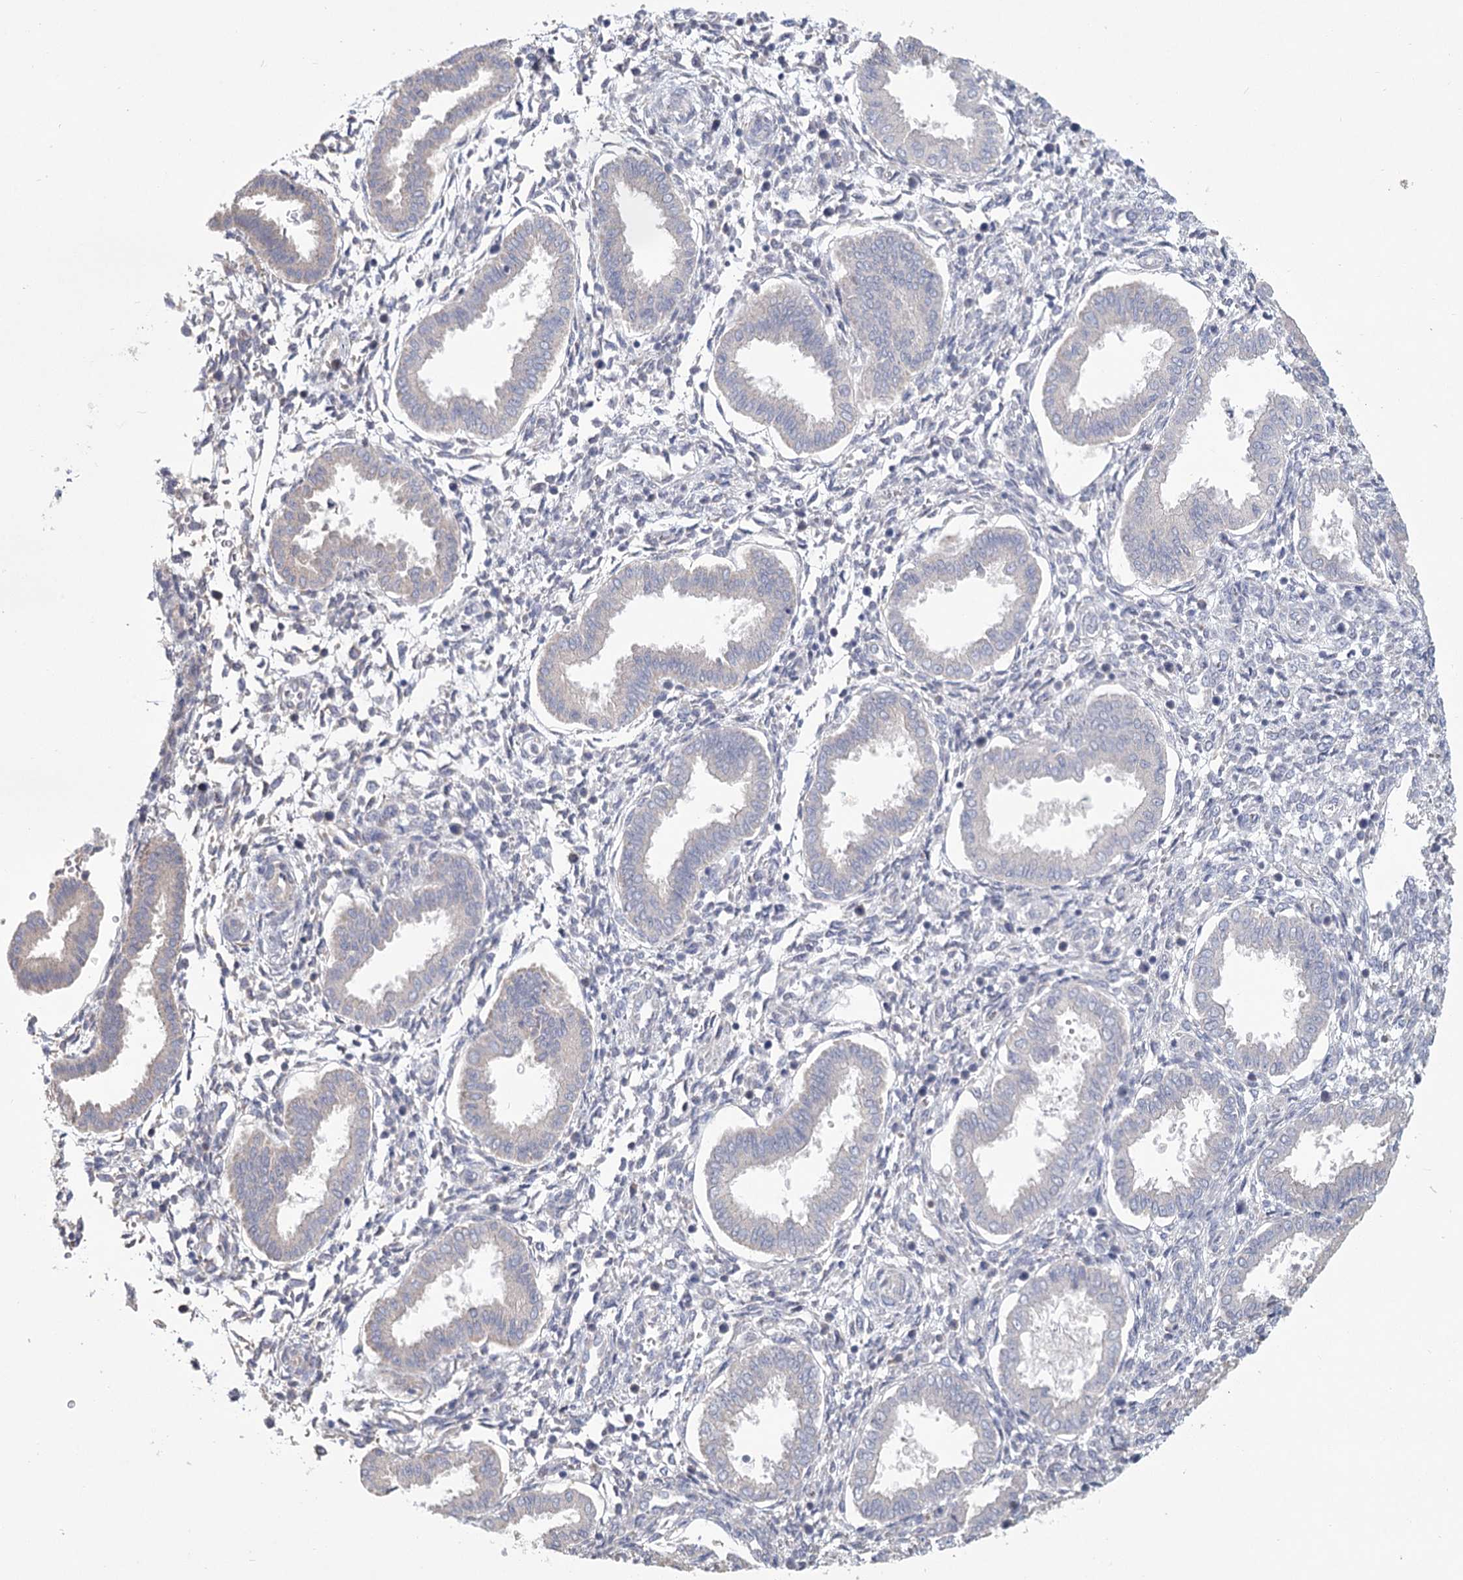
{"staining": {"intensity": "negative", "quantity": "none", "location": "none"}, "tissue": "endometrium", "cell_type": "Cells in endometrial stroma", "image_type": "normal", "snomed": [{"axis": "morphology", "description": "Normal tissue, NOS"}, {"axis": "topography", "description": "Endometrium"}], "caption": "Micrograph shows no protein positivity in cells in endometrial stroma of unremarkable endometrium. (Immunohistochemistry, brightfield microscopy, high magnification).", "gene": "CNTLN", "patient": {"sex": "female", "age": 24}}